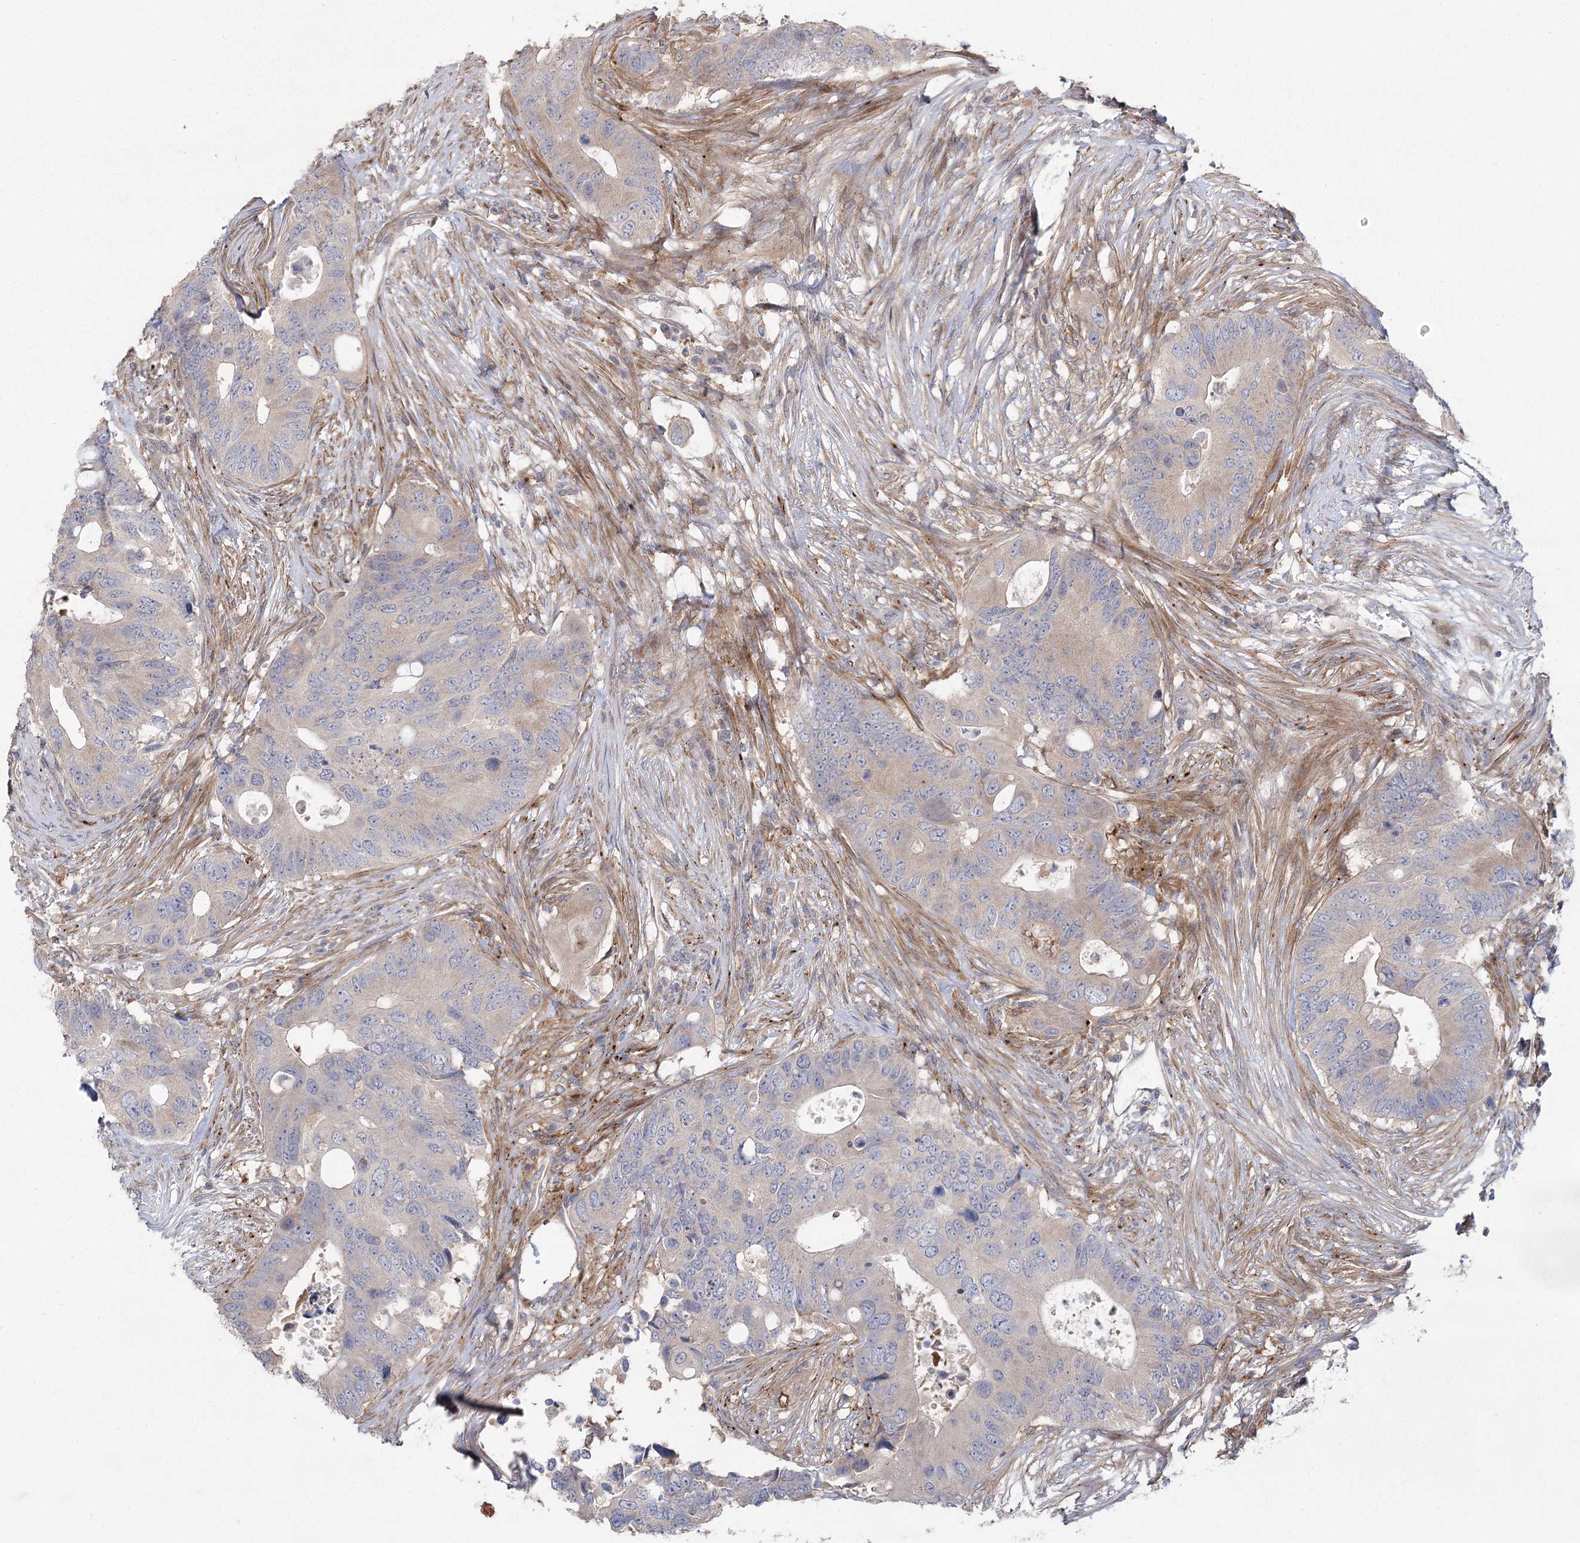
{"staining": {"intensity": "negative", "quantity": "none", "location": "none"}, "tissue": "colorectal cancer", "cell_type": "Tumor cells", "image_type": "cancer", "snomed": [{"axis": "morphology", "description": "Adenocarcinoma, NOS"}, {"axis": "topography", "description": "Colon"}], "caption": "DAB immunohistochemical staining of colorectal cancer shows no significant staining in tumor cells.", "gene": "FAM110C", "patient": {"sex": "male", "age": 71}}